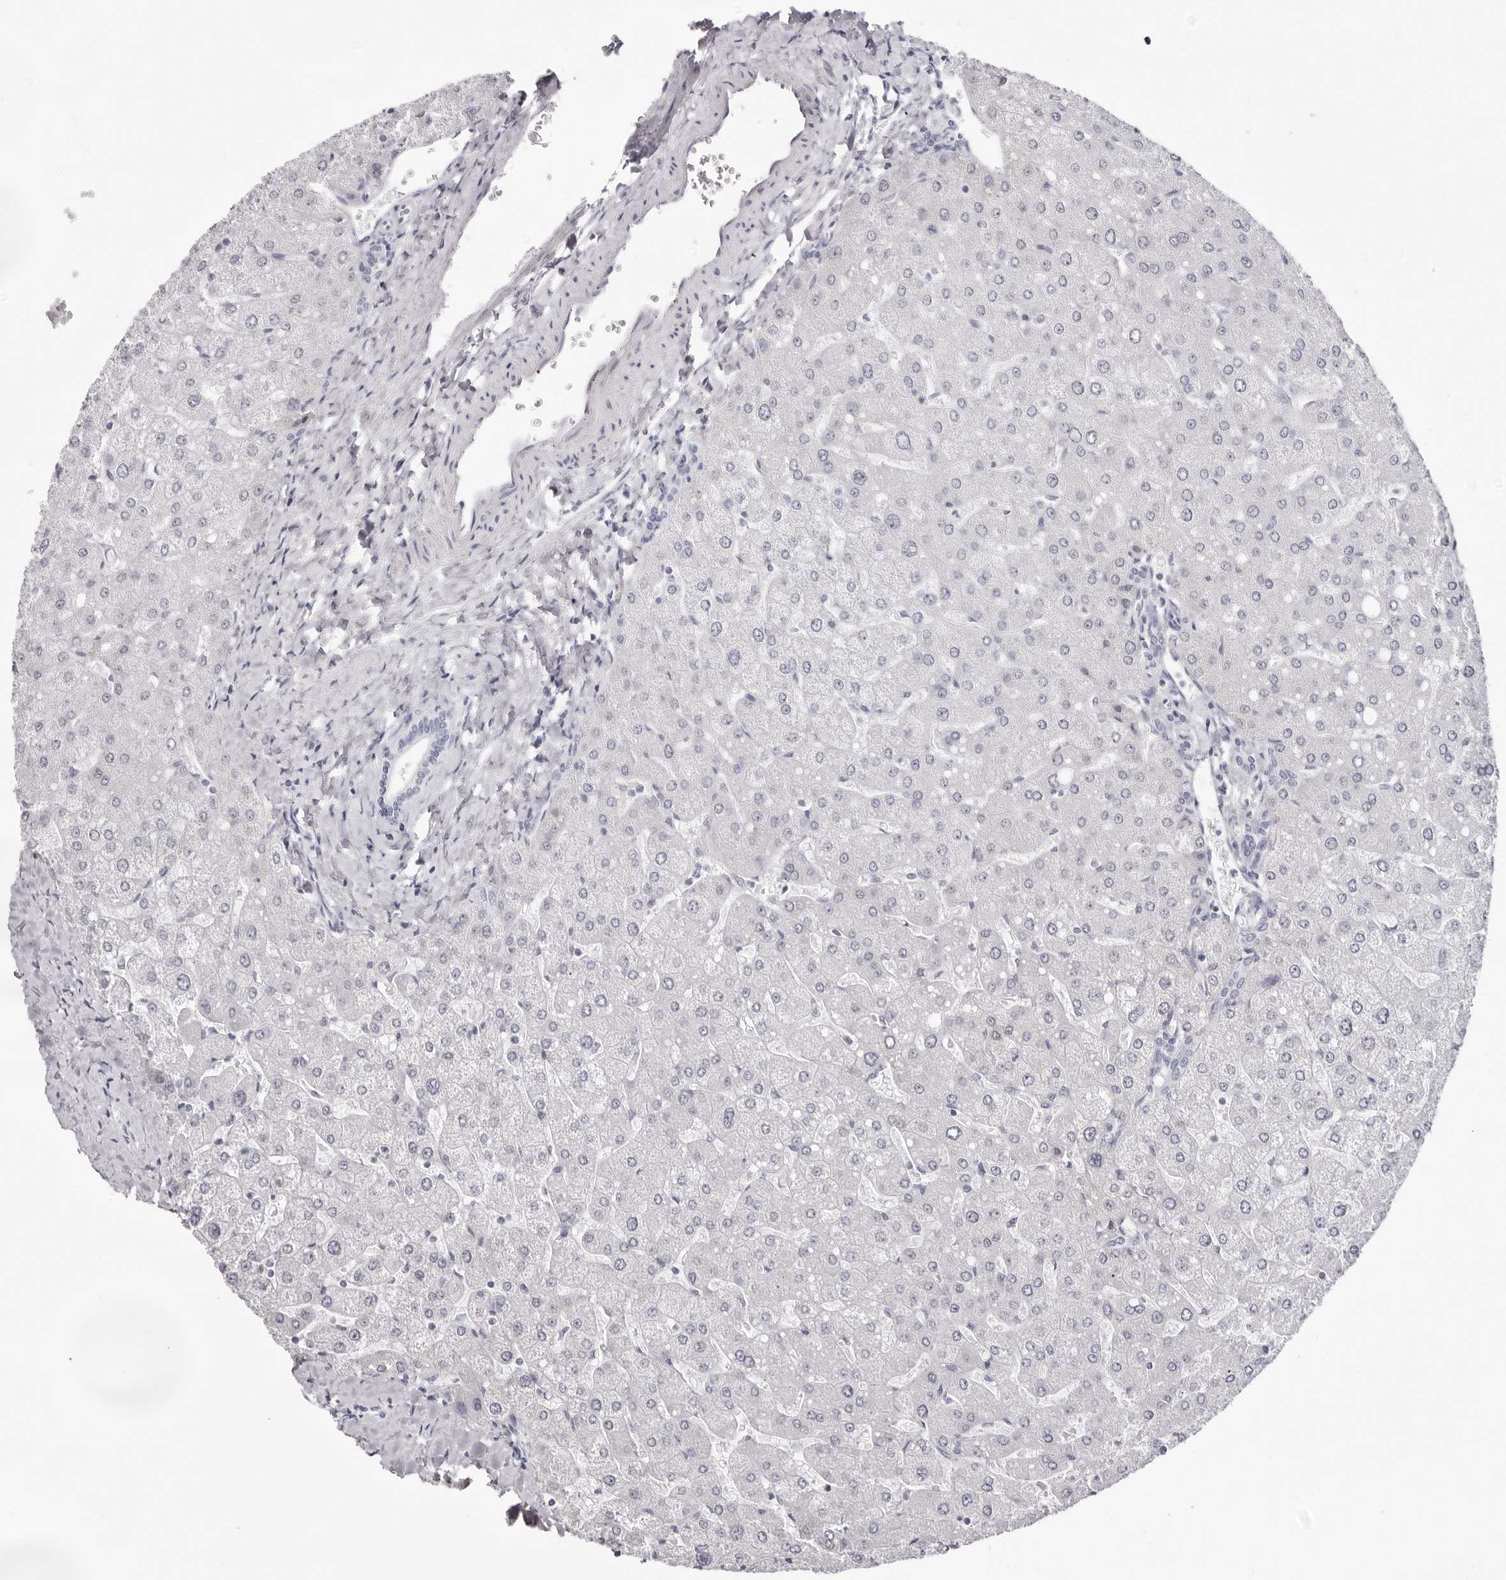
{"staining": {"intensity": "negative", "quantity": "none", "location": "none"}, "tissue": "liver", "cell_type": "Cholangiocytes", "image_type": "normal", "snomed": [{"axis": "morphology", "description": "Normal tissue, NOS"}, {"axis": "topography", "description": "Liver"}], "caption": "Immunohistochemical staining of benign human liver exhibits no significant expression in cholangiocytes.", "gene": "INSL3", "patient": {"sex": "male", "age": 55}}